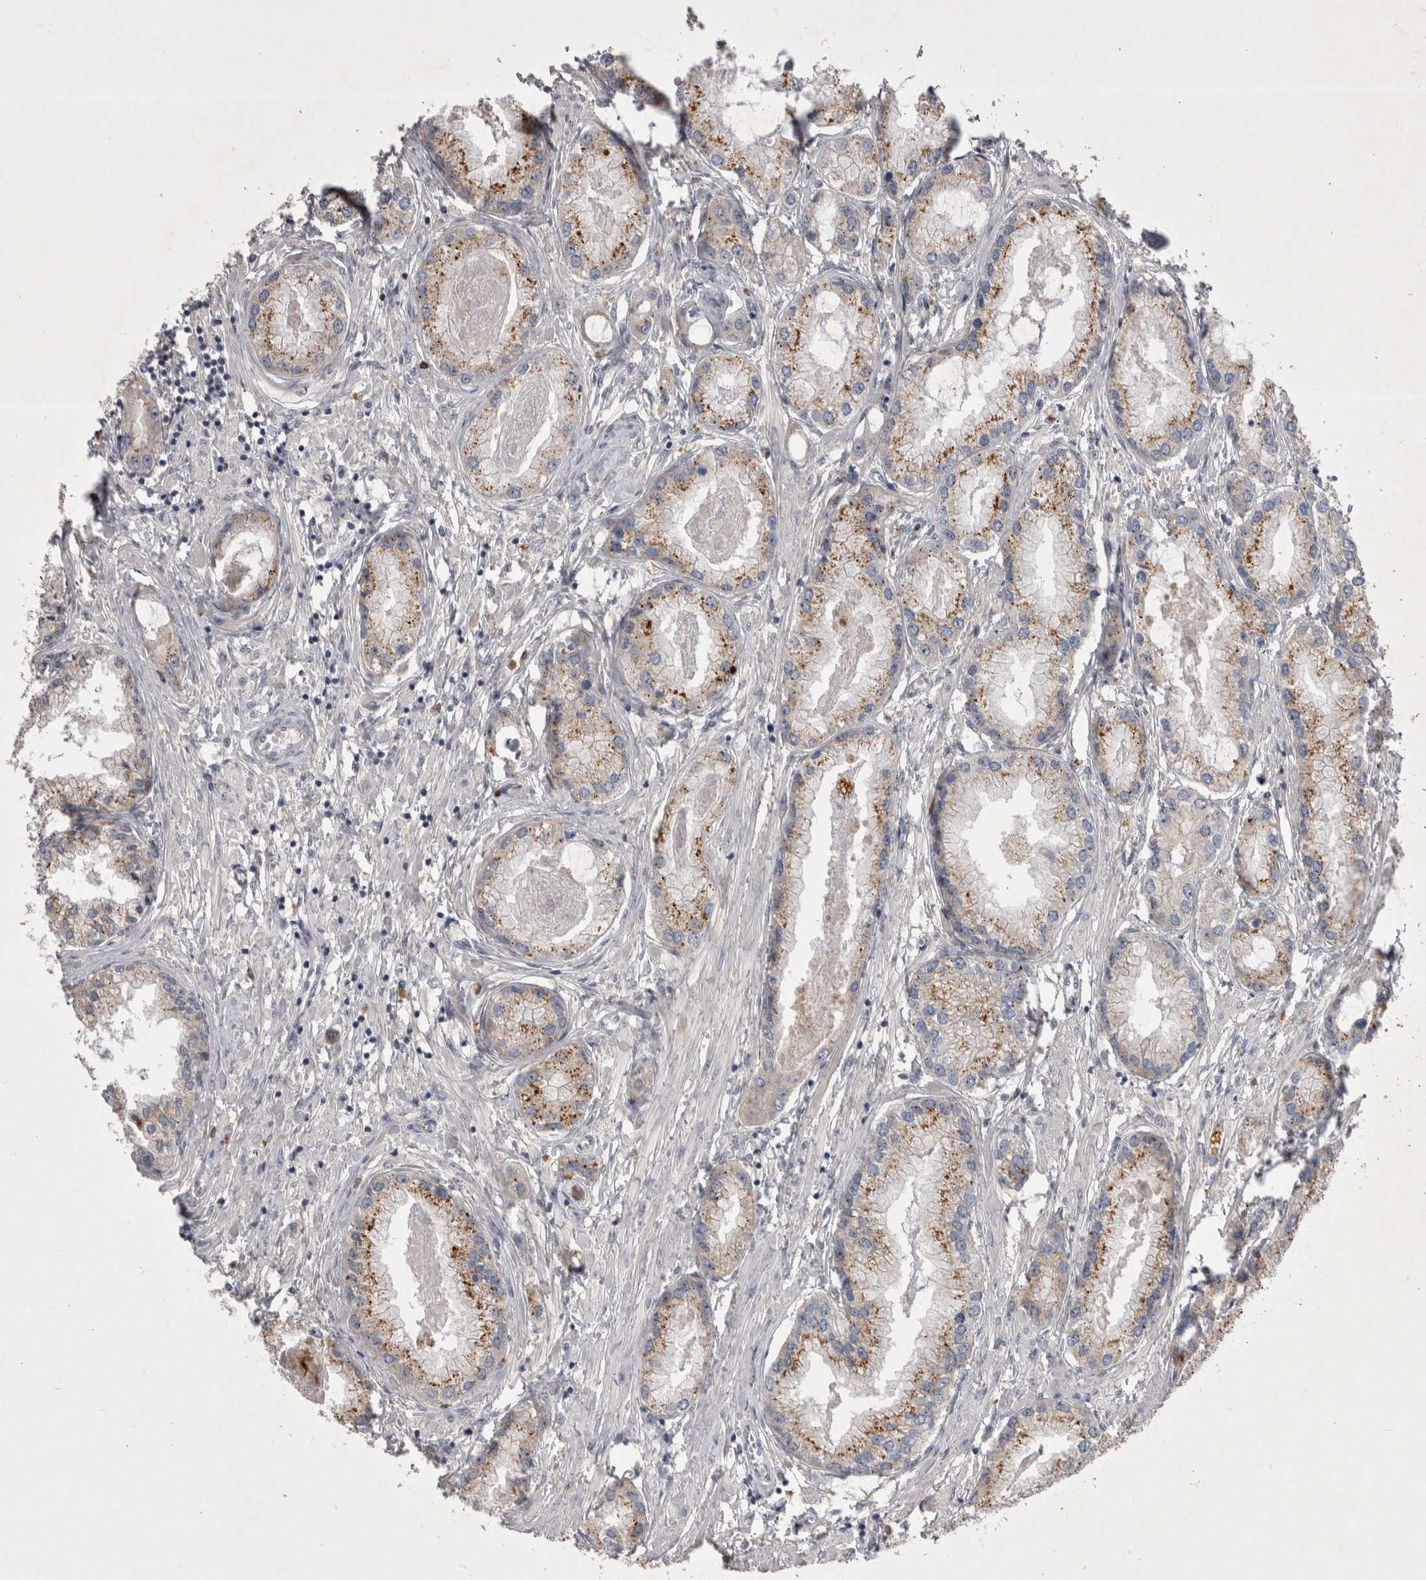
{"staining": {"intensity": "moderate", "quantity": ">75%", "location": "cytoplasmic/membranous"}, "tissue": "prostate cancer", "cell_type": "Tumor cells", "image_type": "cancer", "snomed": [{"axis": "morphology", "description": "Adenocarcinoma, Low grade"}, {"axis": "topography", "description": "Prostate"}], "caption": "This histopathology image exhibits immunohistochemistry staining of human adenocarcinoma (low-grade) (prostate), with medium moderate cytoplasmic/membranous positivity in approximately >75% of tumor cells.", "gene": "CTBS", "patient": {"sex": "male", "age": 62}}